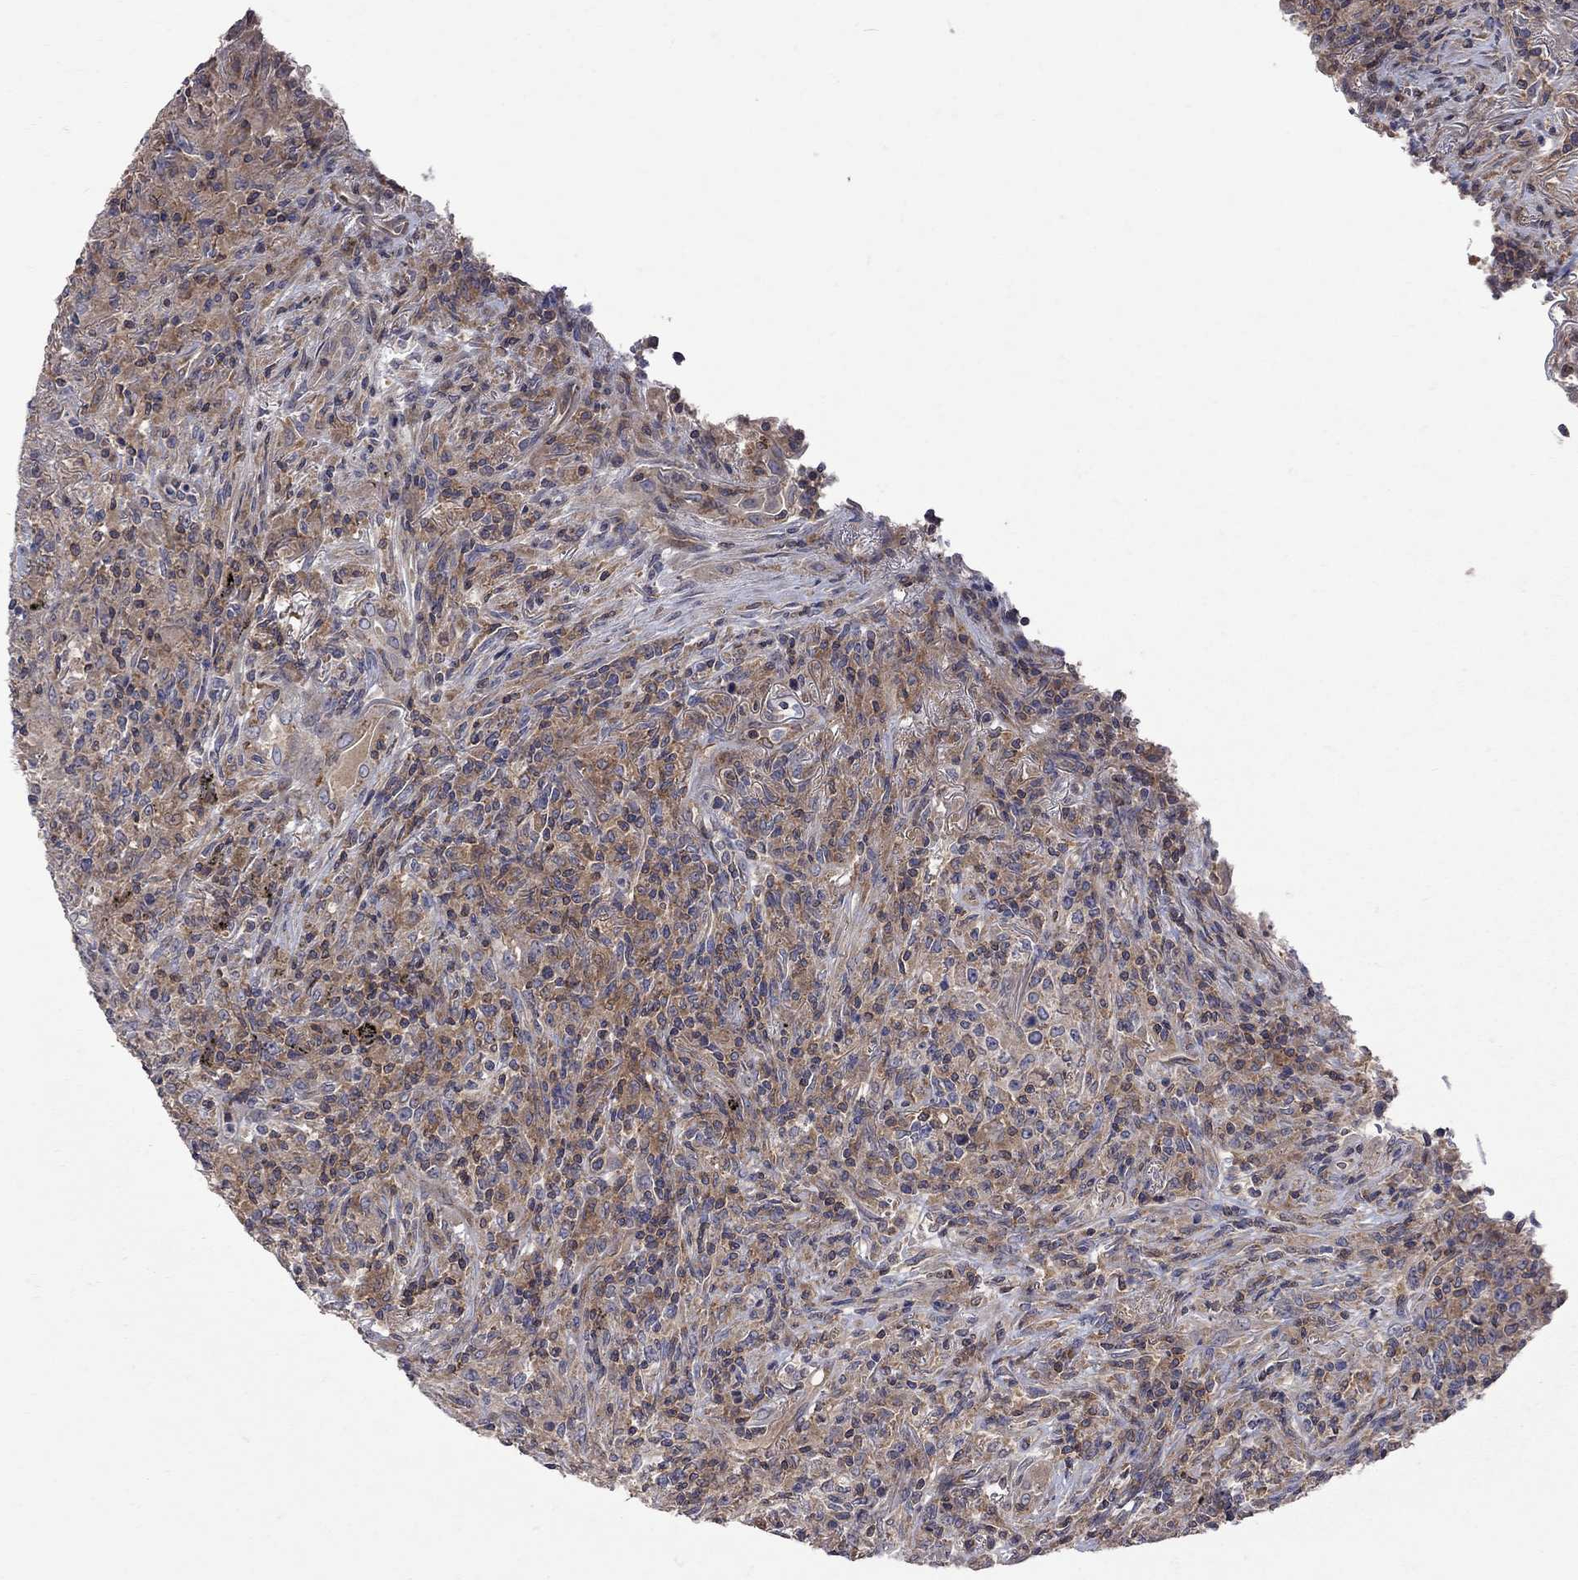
{"staining": {"intensity": "moderate", "quantity": "25%-75%", "location": "cytoplasmic/membranous"}, "tissue": "lymphoma", "cell_type": "Tumor cells", "image_type": "cancer", "snomed": [{"axis": "morphology", "description": "Malignant lymphoma, non-Hodgkin's type, High grade"}, {"axis": "topography", "description": "Lung"}], "caption": "Moderate cytoplasmic/membranous expression for a protein is present in approximately 25%-75% of tumor cells of high-grade malignant lymphoma, non-Hodgkin's type using immunohistochemistry (IHC).", "gene": "ABI3", "patient": {"sex": "male", "age": 79}}